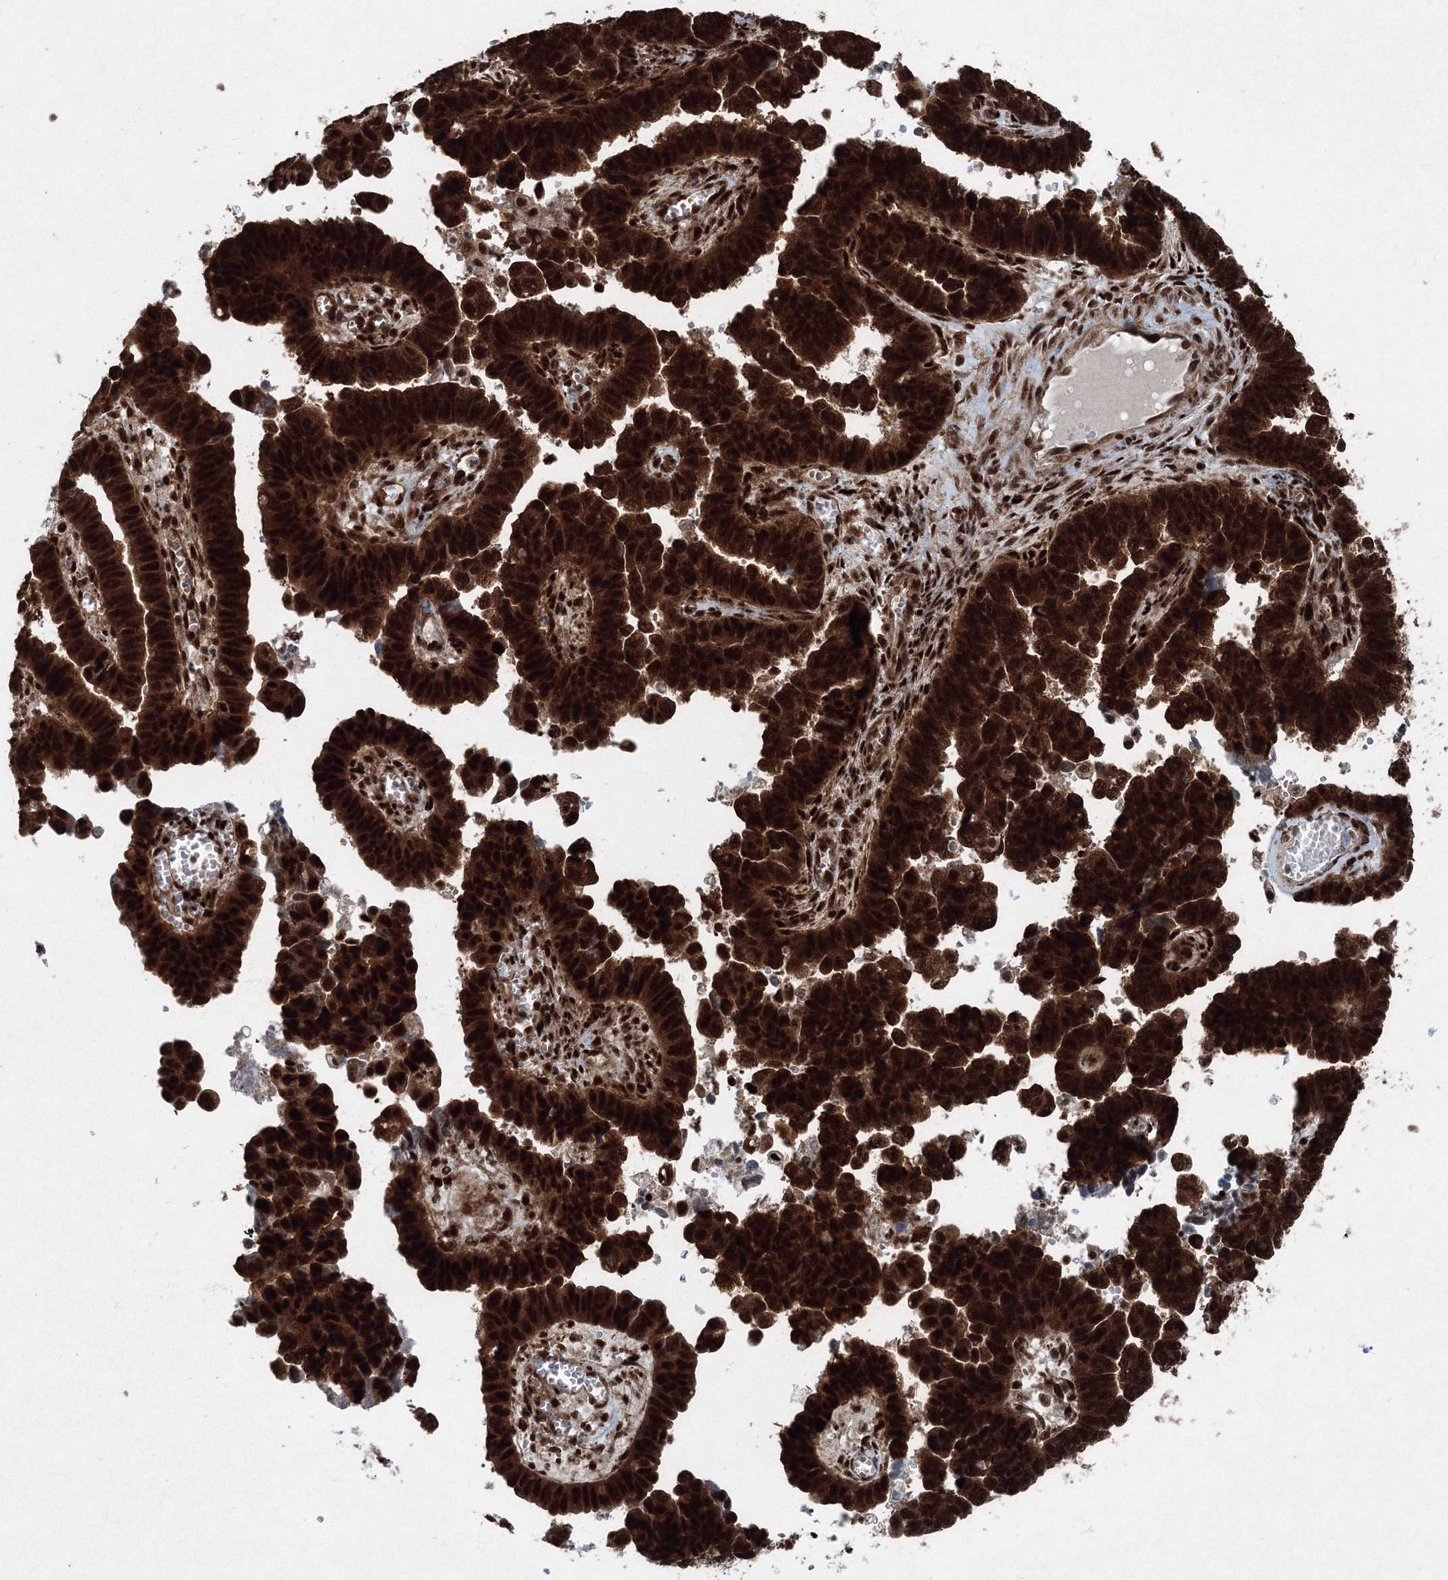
{"staining": {"intensity": "strong", "quantity": ">75%", "location": "cytoplasmic/membranous,nuclear"}, "tissue": "endometrial cancer", "cell_type": "Tumor cells", "image_type": "cancer", "snomed": [{"axis": "morphology", "description": "Adenocarcinoma, NOS"}, {"axis": "topography", "description": "Endometrium"}], "caption": "A photomicrograph of endometrial adenocarcinoma stained for a protein displays strong cytoplasmic/membranous and nuclear brown staining in tumor cells.", "gene": "SNRPC", "patient": {"sex": "female", "age": 75}}